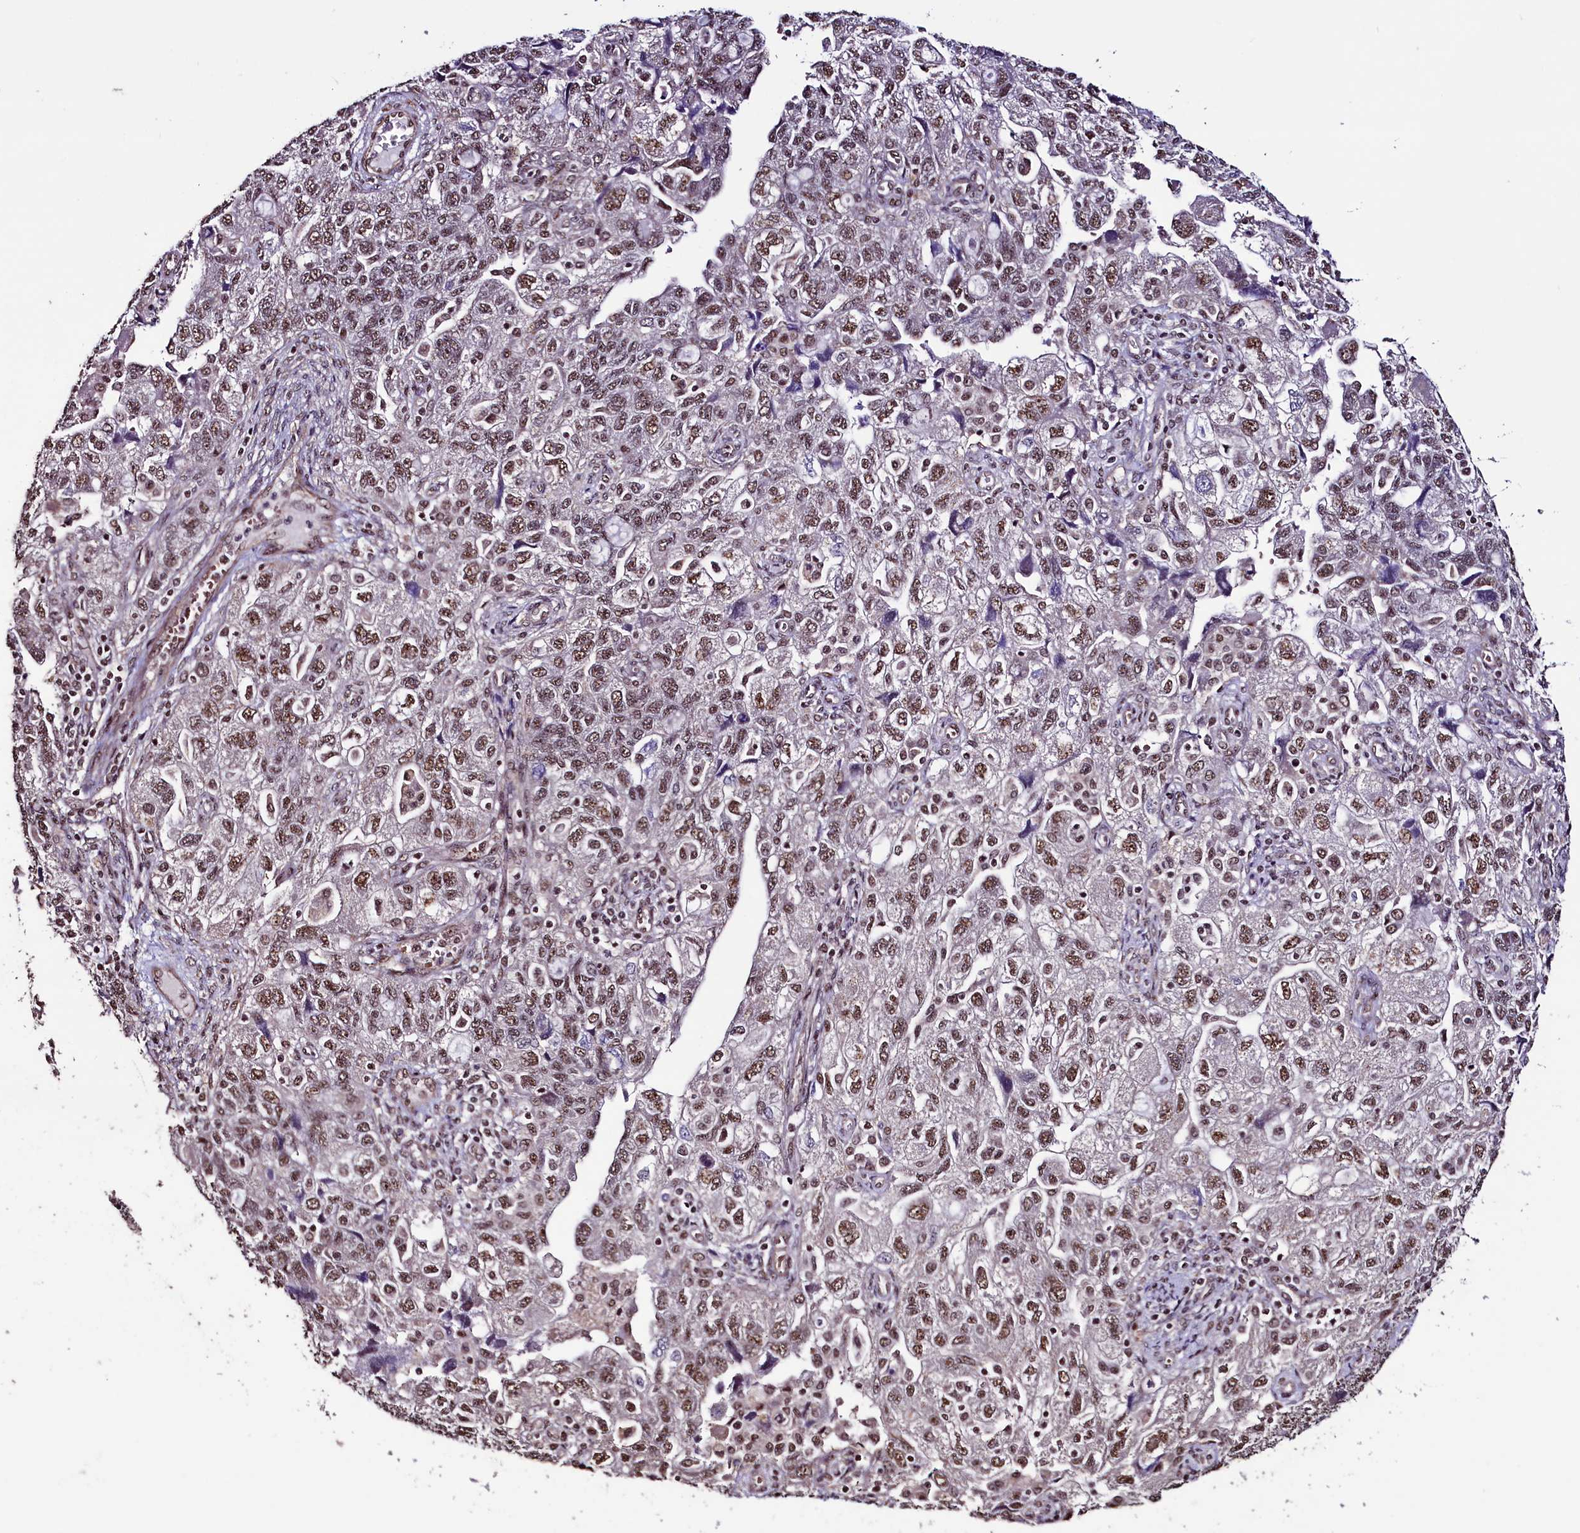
{"staining": {"intensity": "moderate", "quantity": ">75%", "location": "nuclear"}, "tissue": "ovarian cancer", "cell_type": "Tumor cells", "image_type": "cancer", "snomed": [{"axis": "morphology", "description": "Carcinoma, NOS"}, {"axis": "morphology", "description": "Cystadenocarcinoma, serous, NOS"}, {"axis": "topography", "description": "Ovary"}], "caption": "The histopathology image displays a brown stain indicating the presence of a protein in the nuclear of tumor cells in ovarian serous cystadenocarcinoma.", "gene": "SFSWAP", "patient": {"sex": "female", "age": 69}}